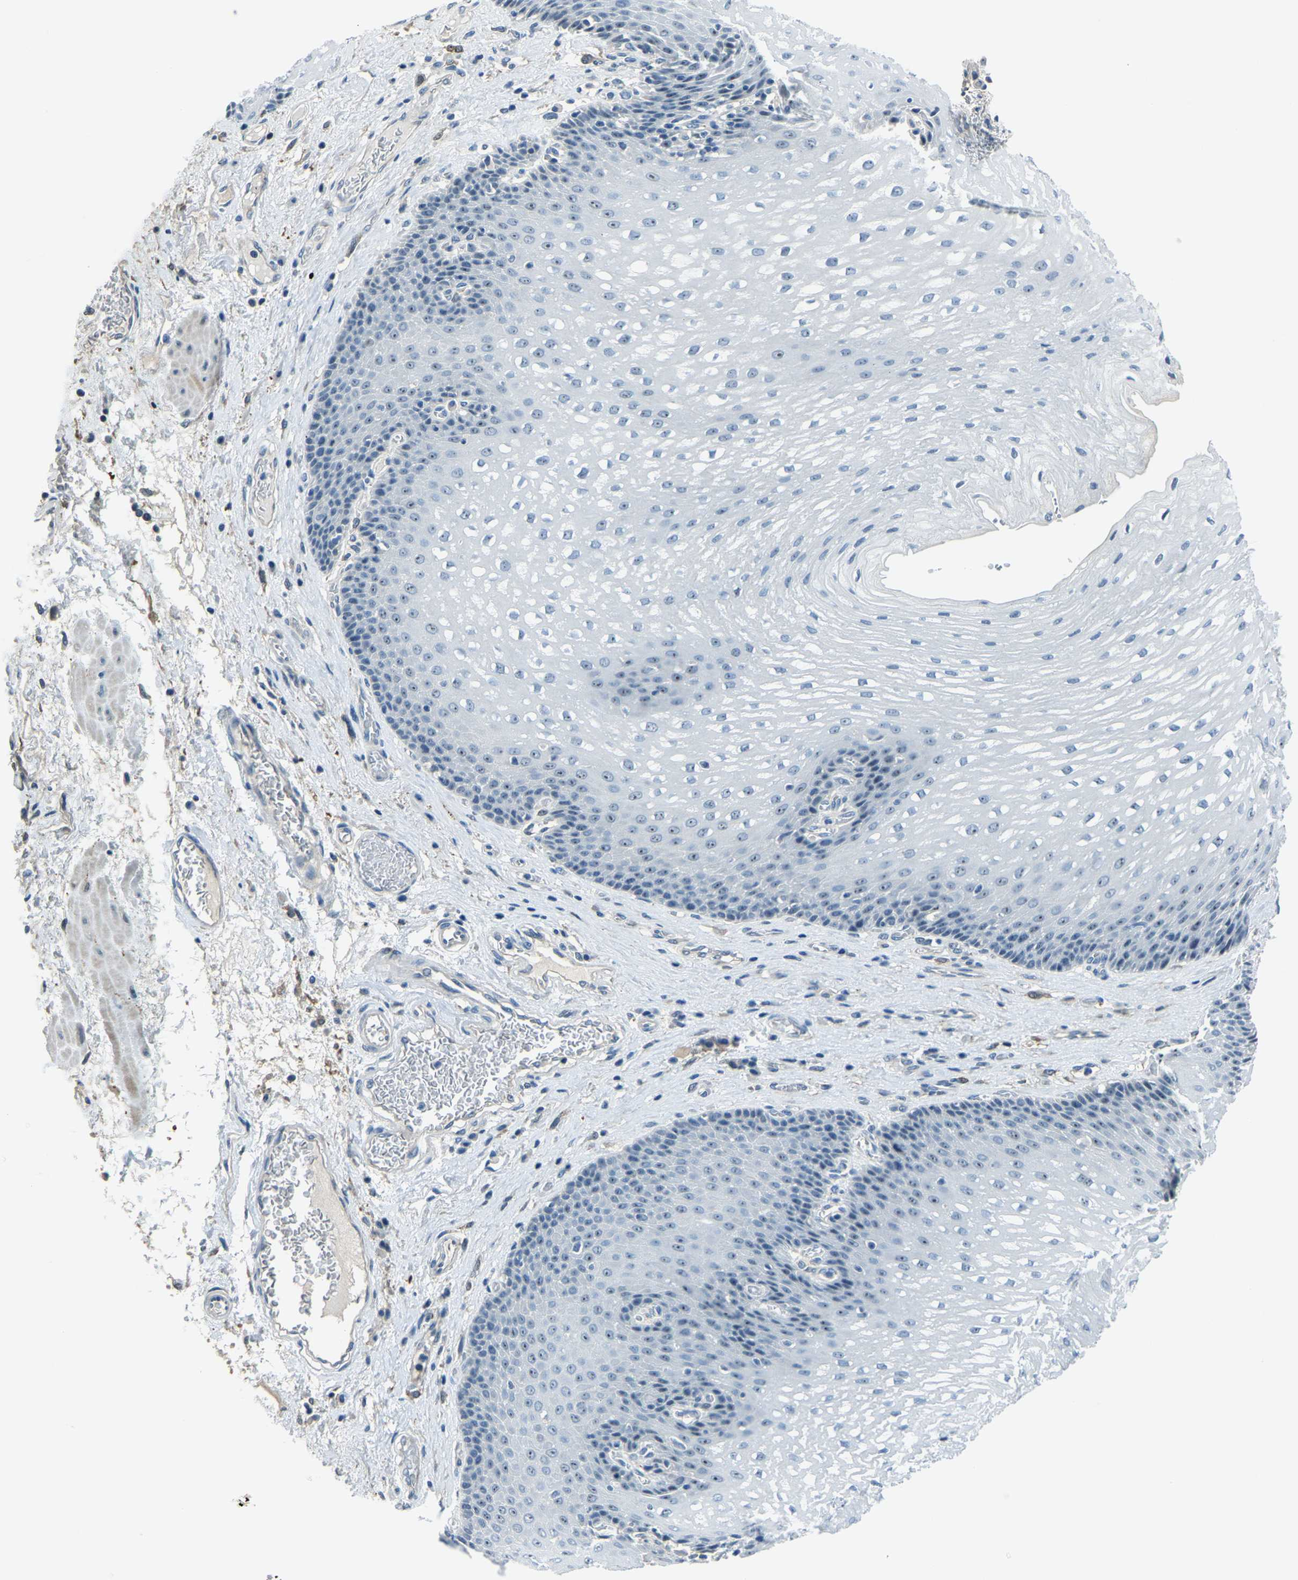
{"staining": {"intensity": "weak", "quantity": "<25%", "location": "nuclear"}, "tissue": "esophagus", "cell_type": "Squamous epithelial cells", "image_type": "normal", "snomed": [{"axis": "morphology", "description": "Normal tissue, NOS"}, {"axis": "topography", "description": "Esophagus"}], "caption": "Esophagus was stained to show a protein in brown. There is no significant positivity in squamous epithelial cells. (DAB immunohistochemistry (IHC) with hematoxylin counter stain).", "gene": "RRP1", "patient": {"sex": "male", "age": 48}}